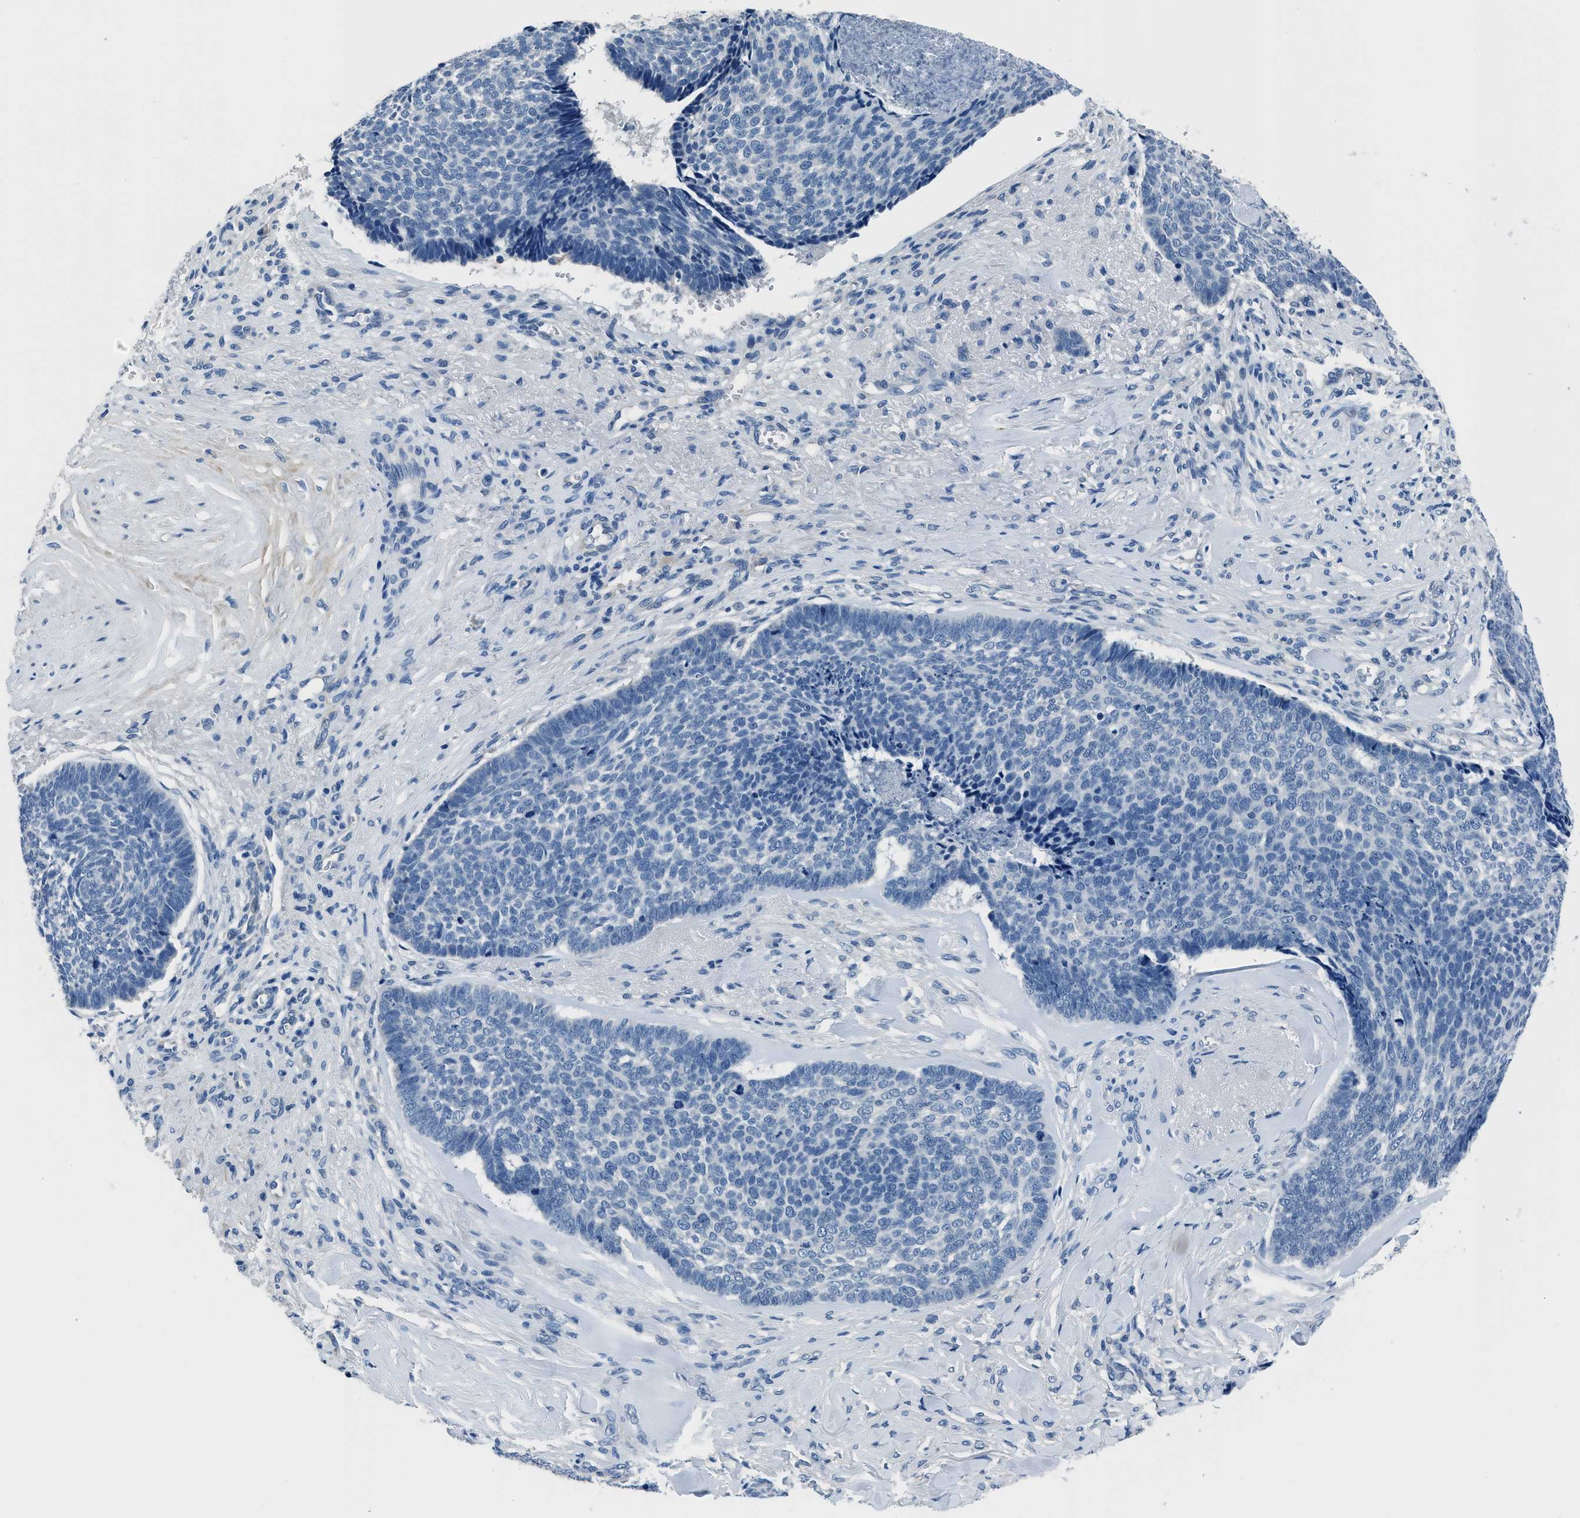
{"staining": {"intensity": "negative", "quantity": "none", "location": "none"}, "tissue": "skin cancer", "cell_type": "Tumor cells", "image_type": "cancer", "snomed": [{"axis": "morphology", "description": "Basal cell carcinoma"}, {"axis": "topography", "description": "Skin"}], "caption": "Immunohistochemistry image of human basal cell carcinoma (skin) stained for a protein (brown), which exhibits no expression in tumor cells.", "gene": "GJA3", "patient": {"sex": "male", "age": 84}}